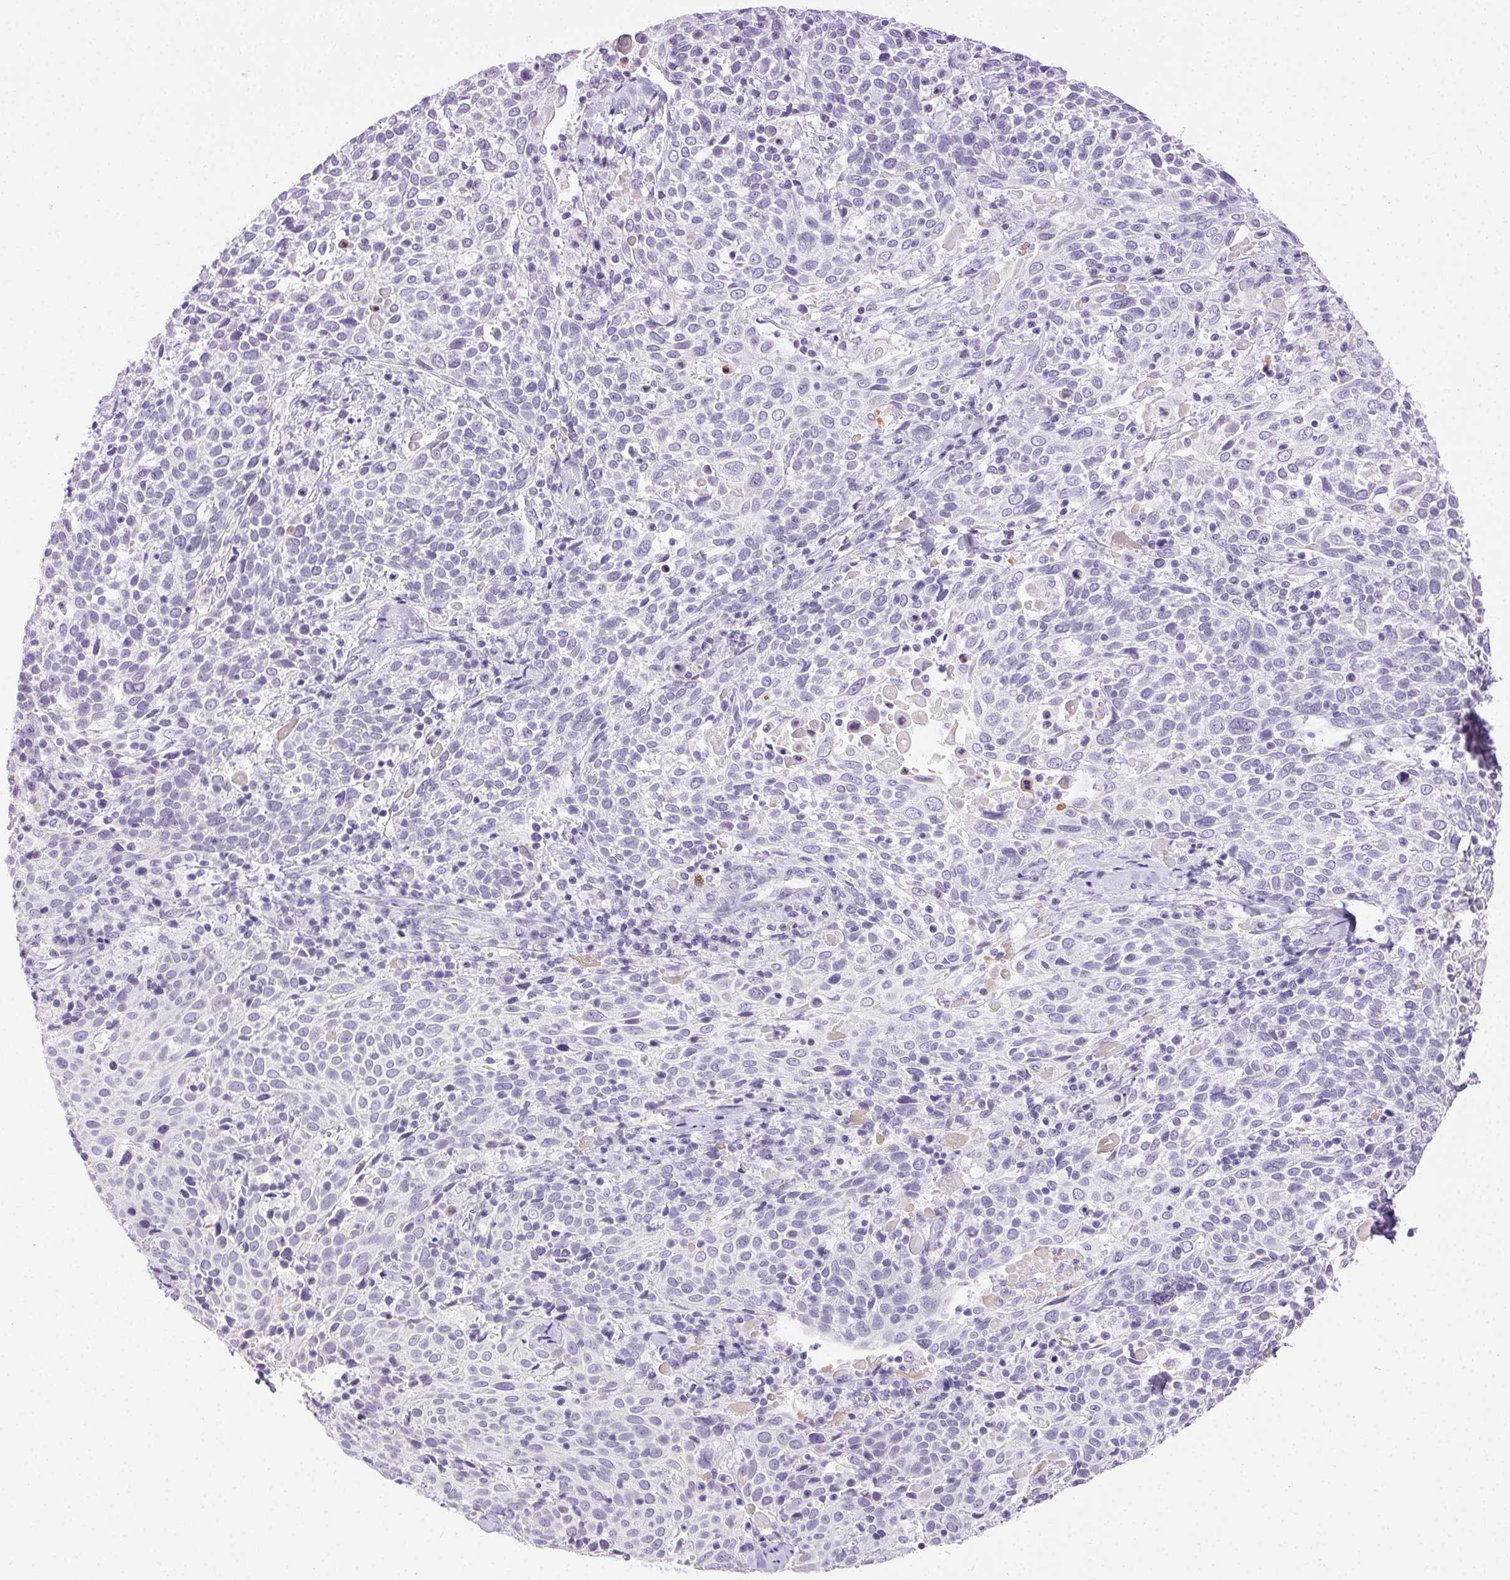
{"staining": {"intensity": "negative", "quantity": "none", "location": "none"}, "tissue": "cervical cancer", "cell_type": "Tumor cells", "image_type": "cancer", "snomed": [{"axis": "morphology", "description": "Squamous cell carcinoma, NOS"}, {"axis": "topography", "description": "Cervix"}], "caption": "Immunohistochemistry (IHC) histopathology image of neoplastic tissue: cervical cancer (squamous cell carcinoma) stained with DAB reveals no significant protein expression in tumor cells. The staining is performed using DAB brown chromogen with nuclei counter-stained in using hematoxylin.", "gene": "C20orf85", "patient": {"sex": "female", "age": 61}}